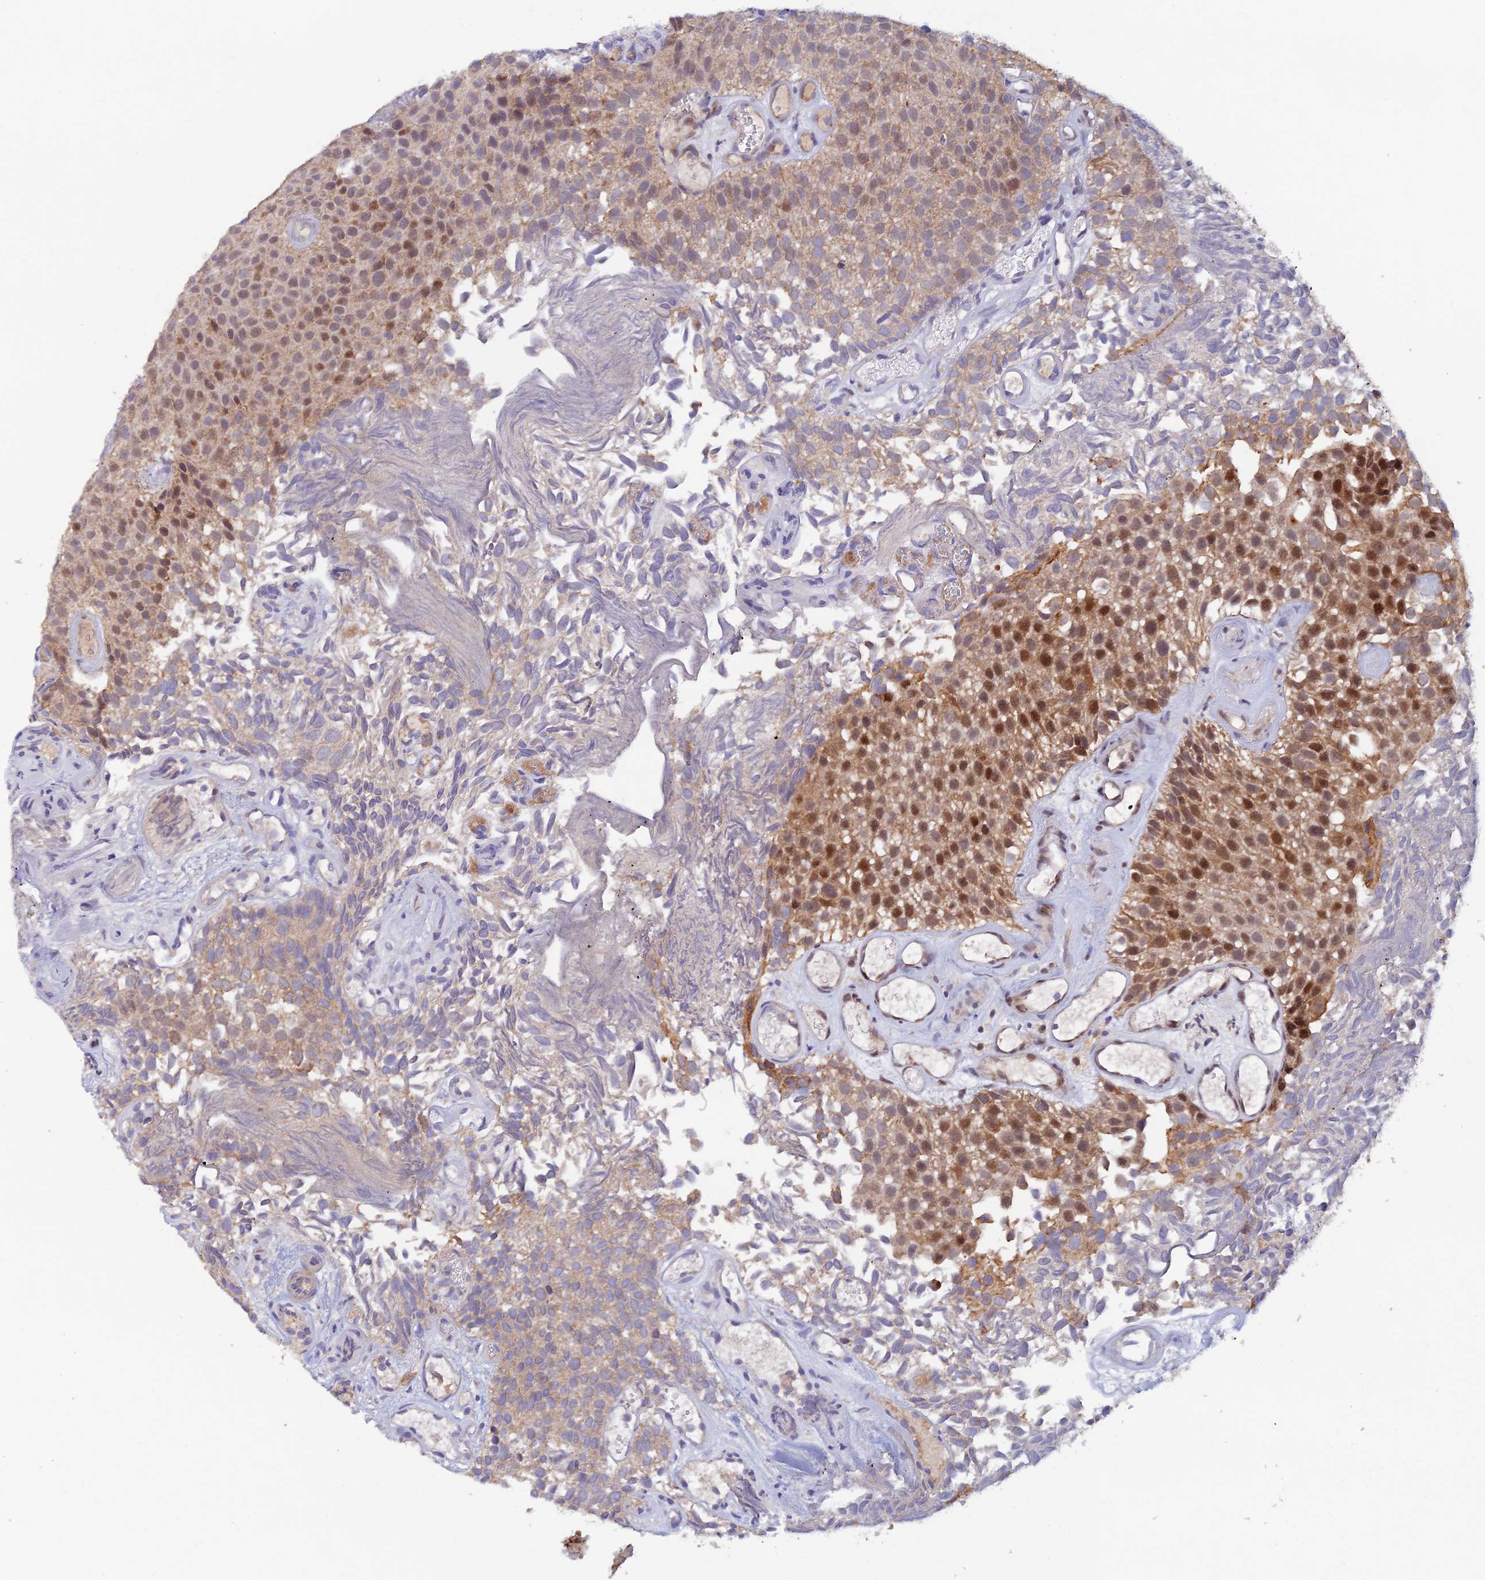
{"staining": {"intensity": "moderate", "quantity": ">75%", "location": "cytoplasmic/membranous,nuclear"}, "tissue": "urothelial cancer", "cell_type": "Tumor cells", "image_type": "cancer", "snomed": [{"axis": "morphology", "description": "Urothelial carcinoma, Low grade"}, {"axis": "topography", "description": "Urinary bladder"}], "caption": "IHC histopathology image of neoplastic tissue: urothelial cancer stained using IHC displays medium levels of moderate protein expression localized specifically in the cytoplasmic/membranous and nuclear of tumor cells, appearing as a cytoplasmic/membranous and nuclear brown color.", "gene": "FASTKD5", "patient": {"sex": "male", "age": 89}}